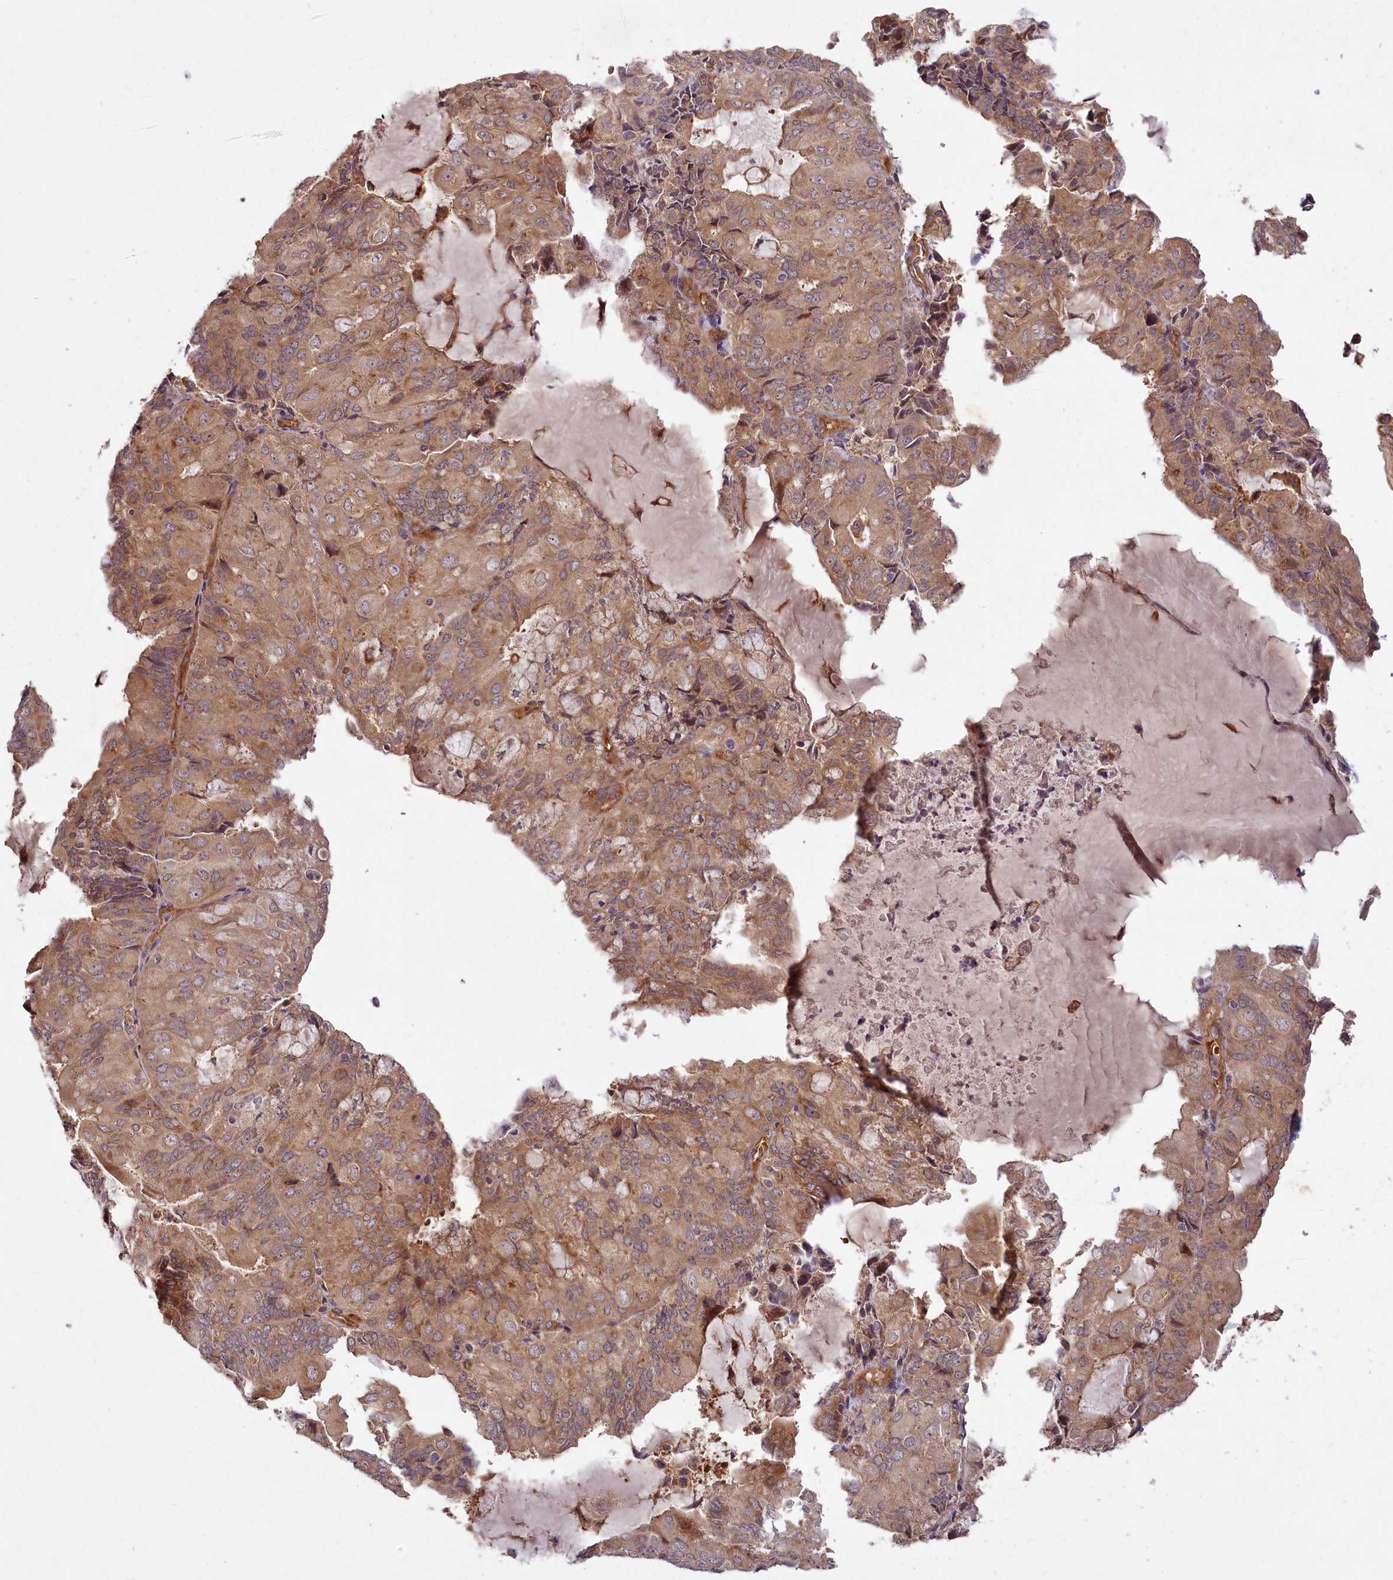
{"staining": {"intensity": "moderate", "quantity": ">75%", "location": "cytoplasmic/membranous"}, "tissue": "endometrial cancer", "cell_type": "Tumor cells", "image_type": "cancer", "snomed": [{"axis": "morphology", "description": "Adenocarcinoma, NOS"}, {"axis": "topography", "description": "Endometrium"}], "caption": "High-power microscopy captured an IHC micrograph of adenocarcinoma (endometrial), revealing moderate cytoplasmic/membranous expression in approximately >75% of tumor cells.", "gene": "PKN2", "patient": {"sex": "female", "age": 81}}